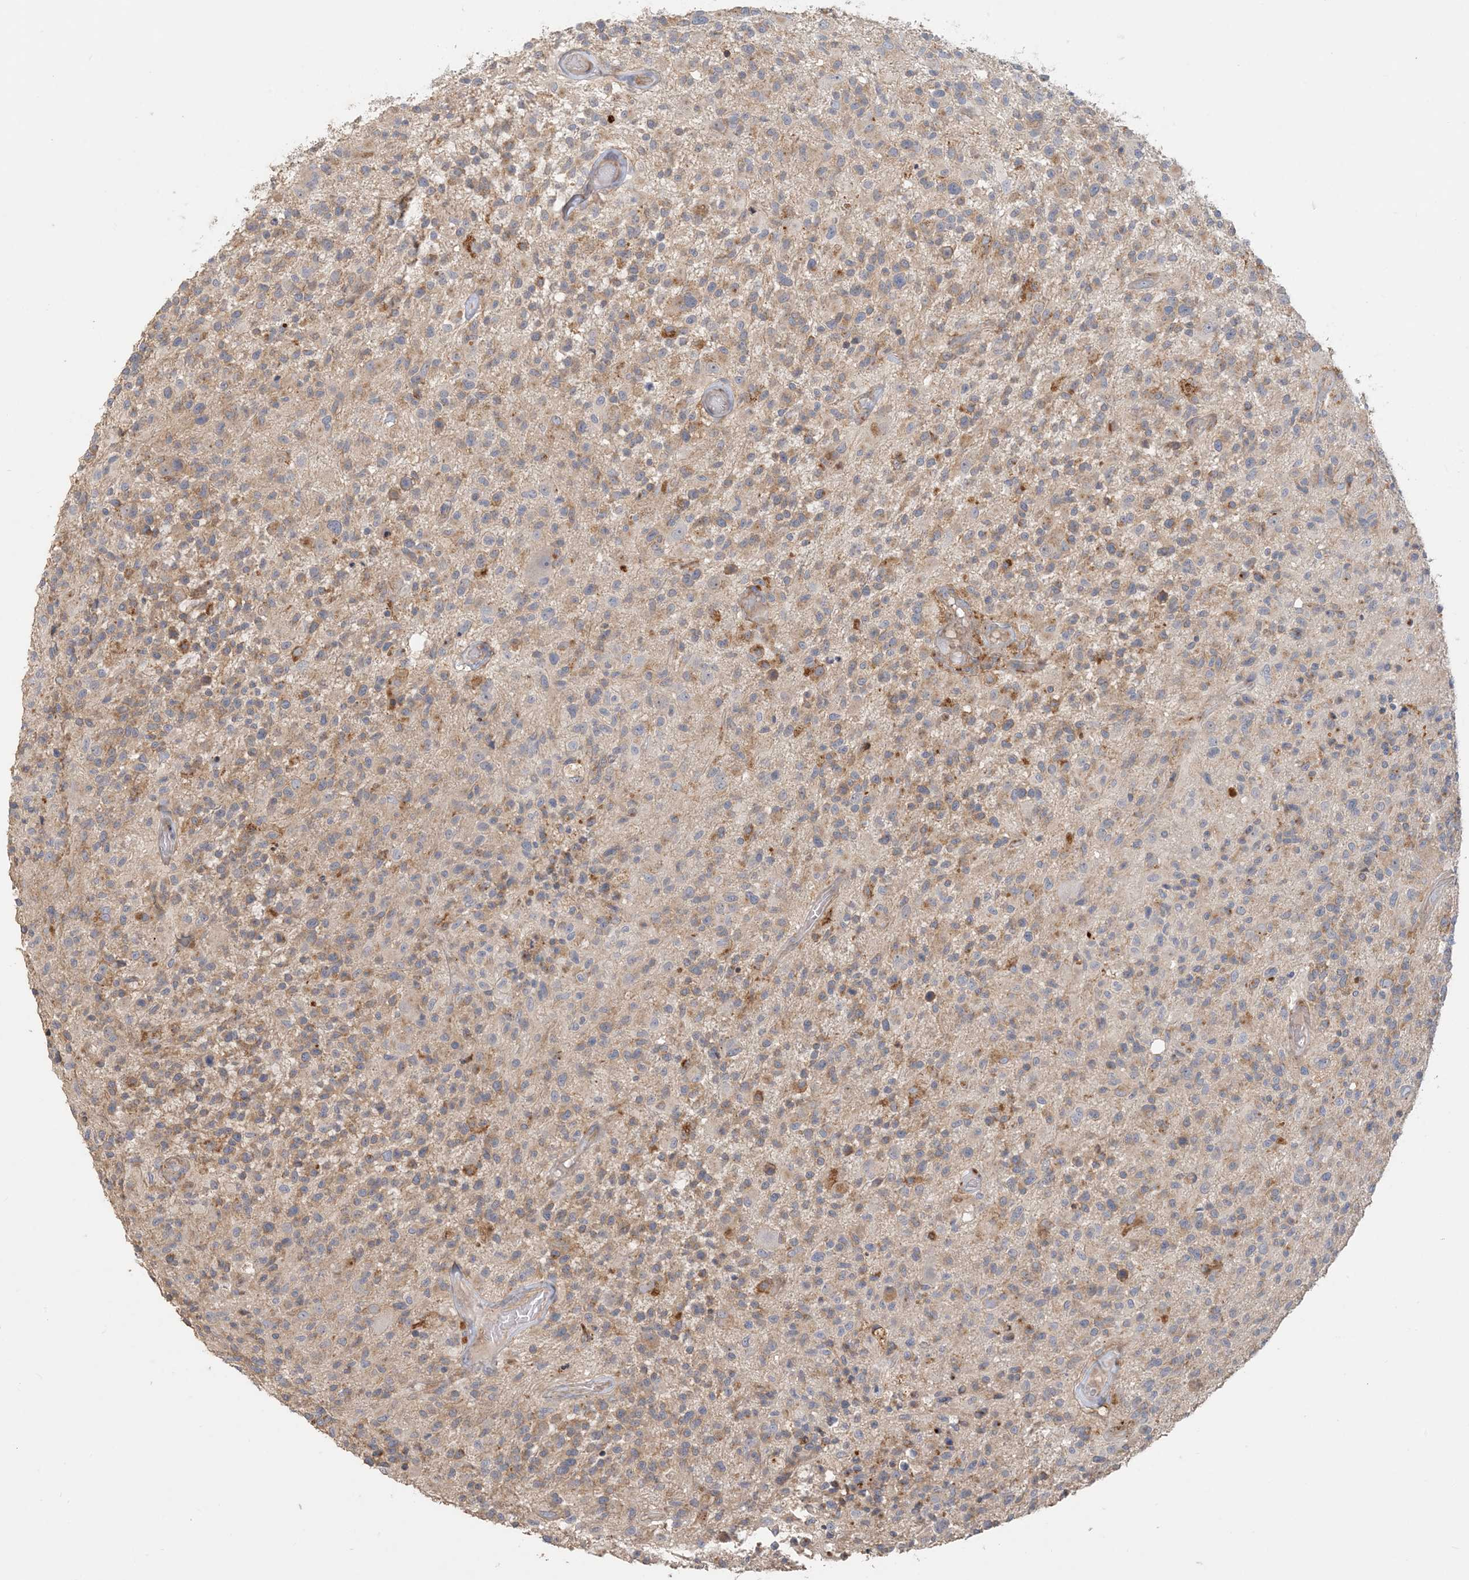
{"staining": {"intensity": "weak", "quantity": ">75%", "location": "cytoplasmic/membranous"}, "tissue": "glioma", "cell_type": "Tumor cells", "image_type": "cancer", "snomed": [{"axis": "morphology", "description": "Glioma, malignant, High grade"}, {"axis": "morphology", "description": "Glioblastoma, NOS"}, {"axis": "topography", "description": "Brain"}], "caption": "About >75% of tumor cells in glioblastoma show weak cytoplasmic/membranous protein expression as visualized by brown immunohistochemical staining.", "gene": "SPPL2A", "patient": {"sex": "male", "age": 60}}